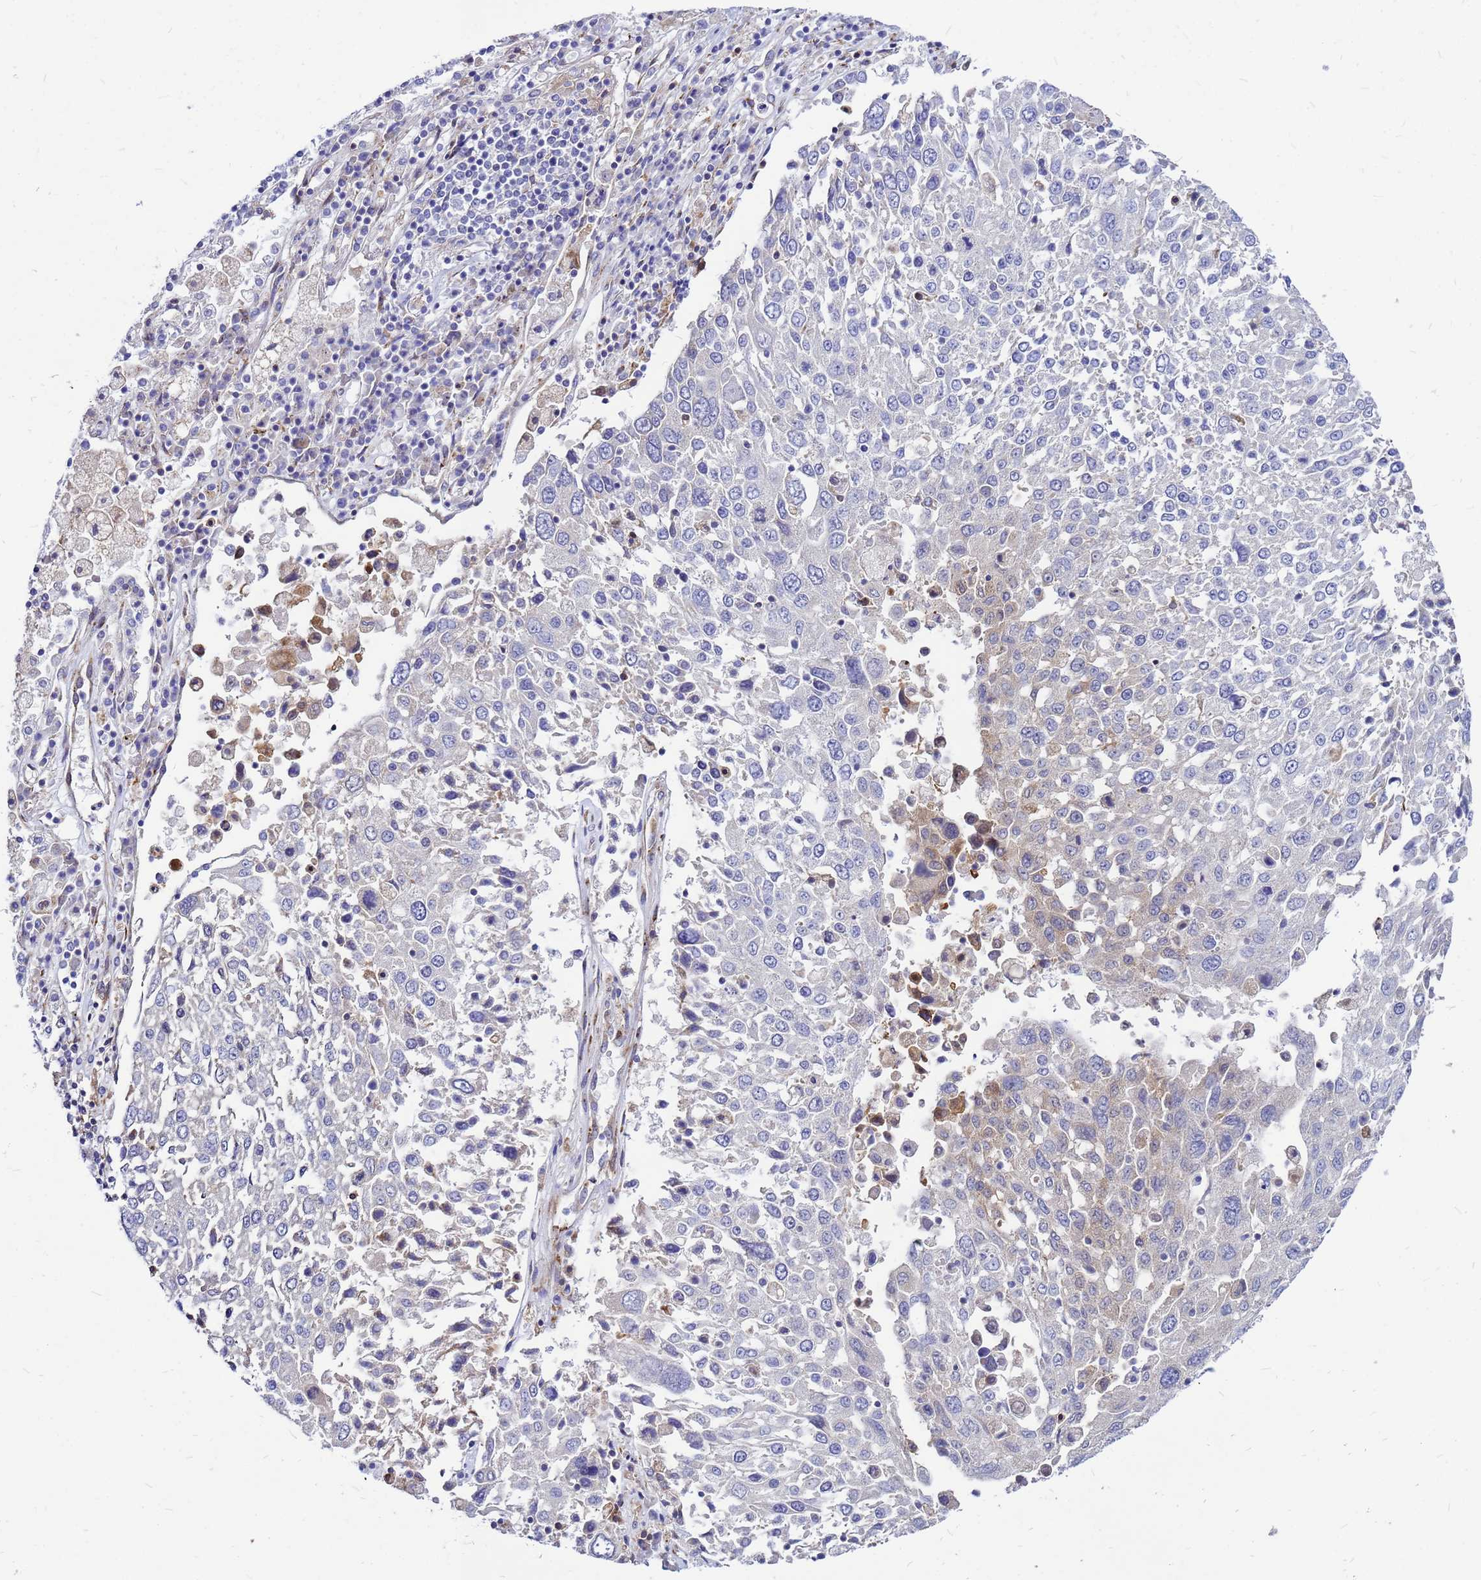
{"staining": {"intensity": "negative", "quantity": "none", "location": "none"}, "tissue": "lung cancer", "cell_type": "Tumor cells", "image_type": "cancer", "snomed": [{"axis": "morphology", "description": "Squamous cell carcinoma, NOS"}, {"axis": "topography", "description": "Lung"}], "caption": "This histopathology image is of lung cancer (squamous cell carcinoma) stained with immunohistochemistry (IHC) to label a protein in brown with the nuclei are counter-stained blue. There is no positivity in tumor cells. (IHC, brightfield microscopy, high magnification).", "gene": "FHIP1A", "patient": {"sex": "male", "age": 65}}